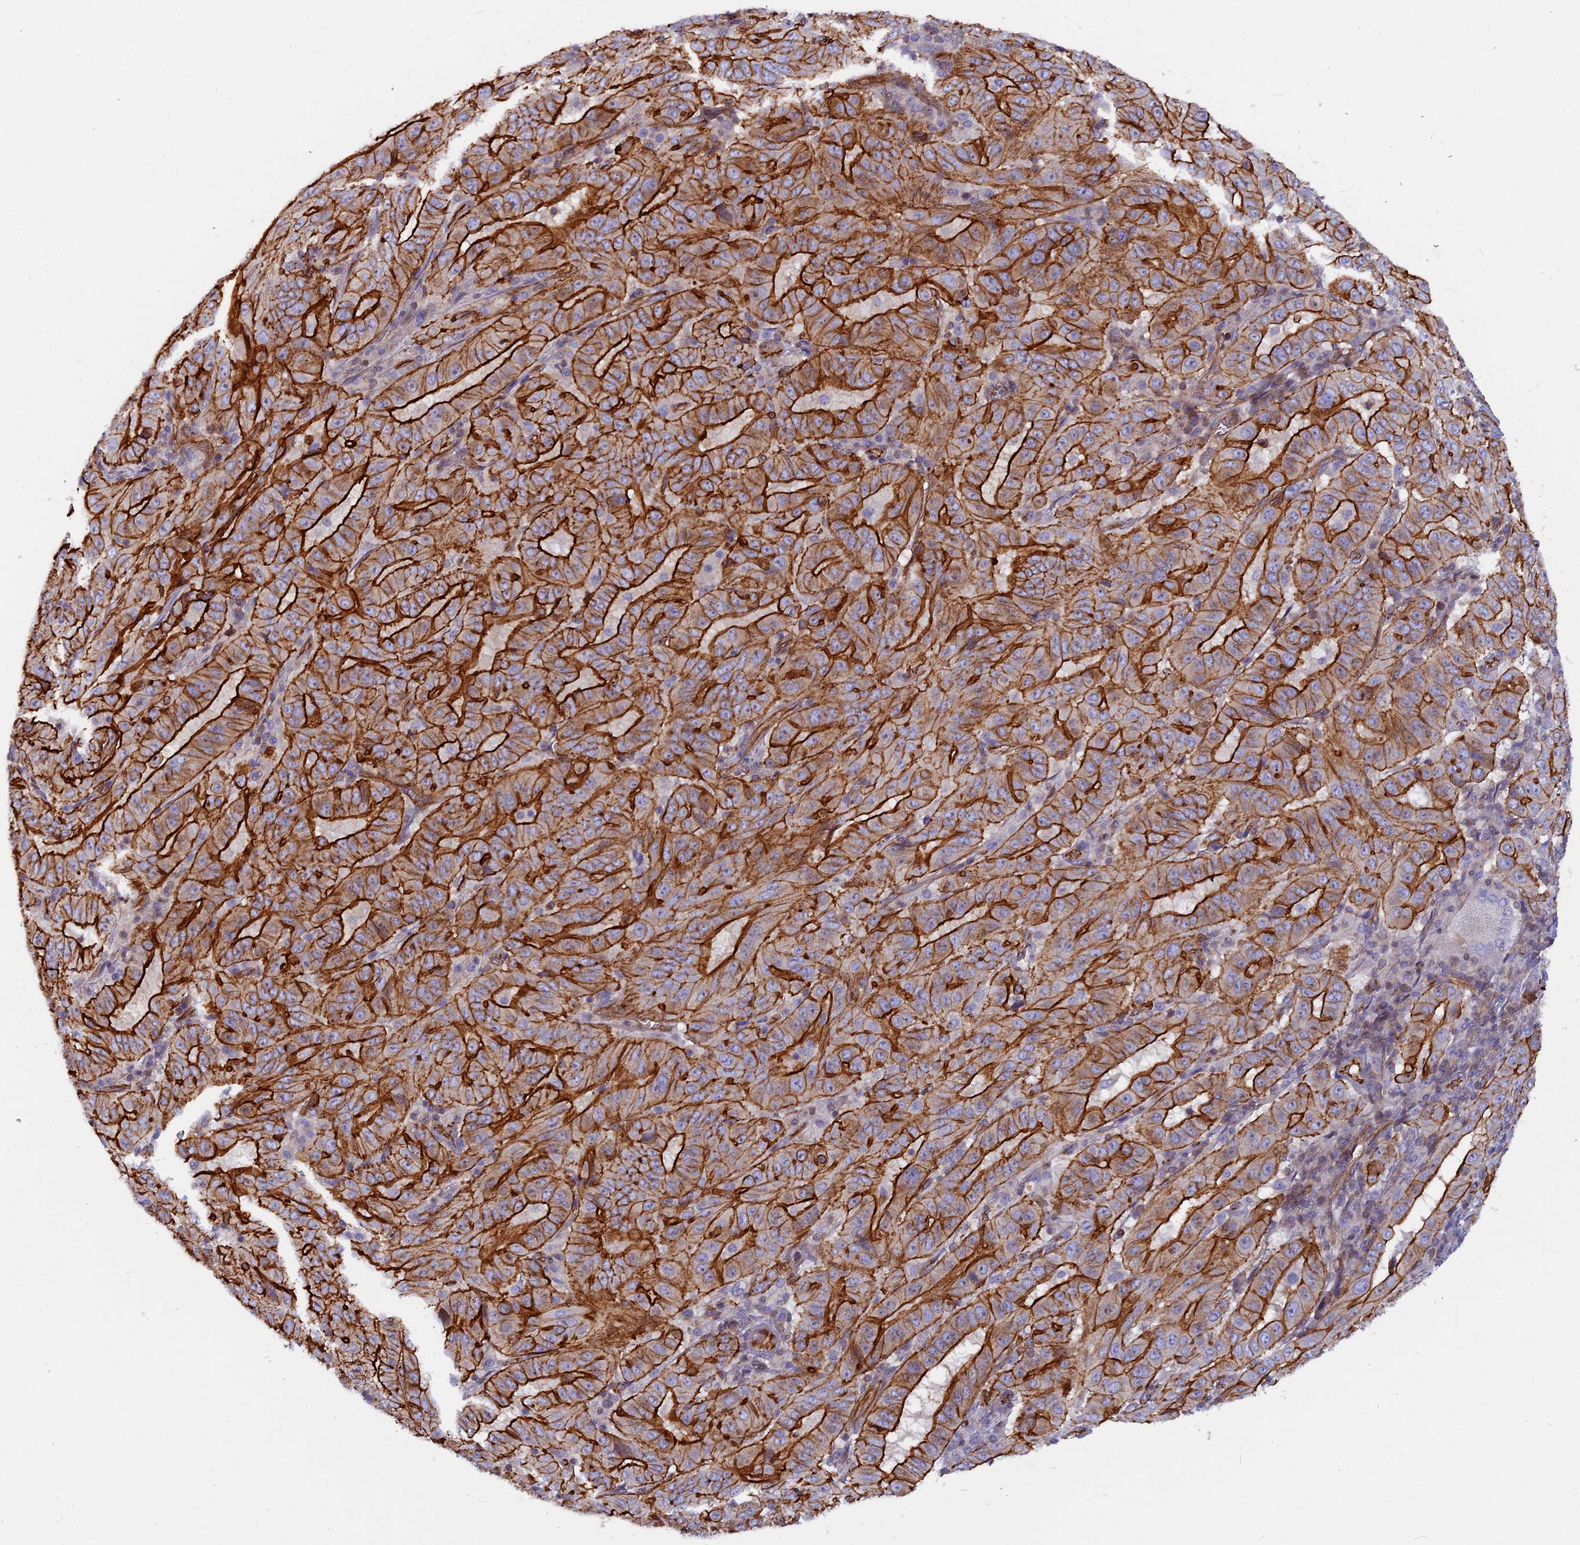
{"staining": {"intensity": "strong", "quantity": ">75%", "location": "cytoplasmic/membranous"}, "tissue": "pancreatic cancer", "cell_type": "Tumor cells", "image_type": "cancer", "snomed": [{"axis": "morphology", "description": "Adenocarcinoma, NOS"}, {"axis": "topography", "description": "Pancreas"}], "caption": "Immunohistochemistry (IHC) histopathology image of neoplastic tissue: human pancreatic adenocarcinoma stained using immunohistochemistry displays high levels of strong protein expression localized specifically in the cytoplasmic/membranous of tumor cells, appearing as a cytoplasmic/membranous brown color.", "gene": "CNBD2", "patient": {"sex": "male", "age": 63}}